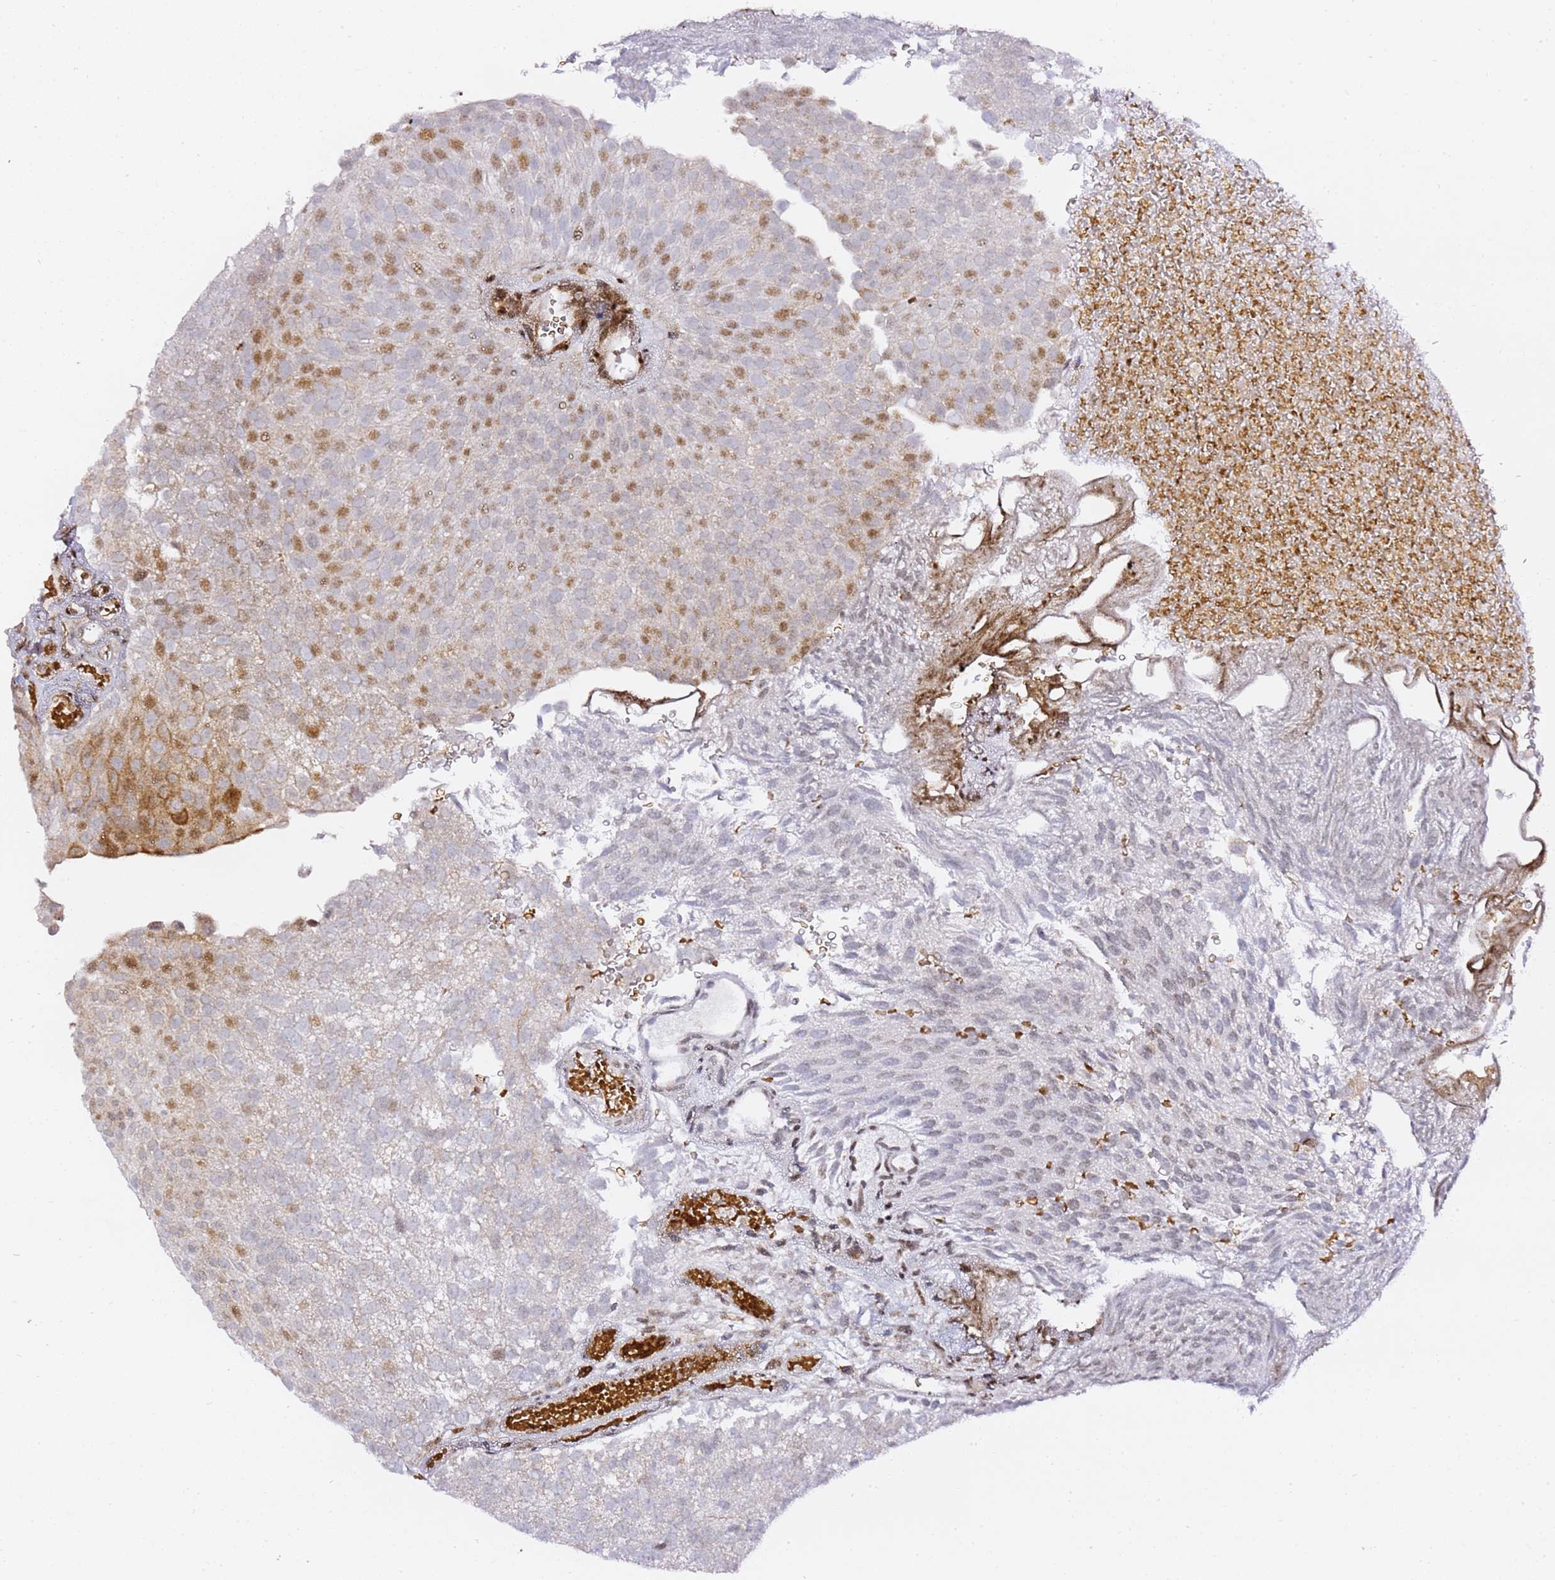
{"staining": {"intensity": "moderate", "quantity": "<25%", "location": "nuclear"}, "tissue": "urothelial cancer", "cell_type": "Tumor cells", "image_type": "cancer", "snomed": [{"axis": "morphology", "description": "Urothelial carcinoma, Low grade"}, {"axis": "topography", "description": "Urinary bladder"}], "caption": "Protein analysis of urothelial carcinoma (low-grade) tissue reveals moderate nuclear expression in approximately <25% of tumor cells. (IHC, brightfield microscopy, high magnification).", "gene": "GBP2", "patient": {"sex": "male", "age": 78}}